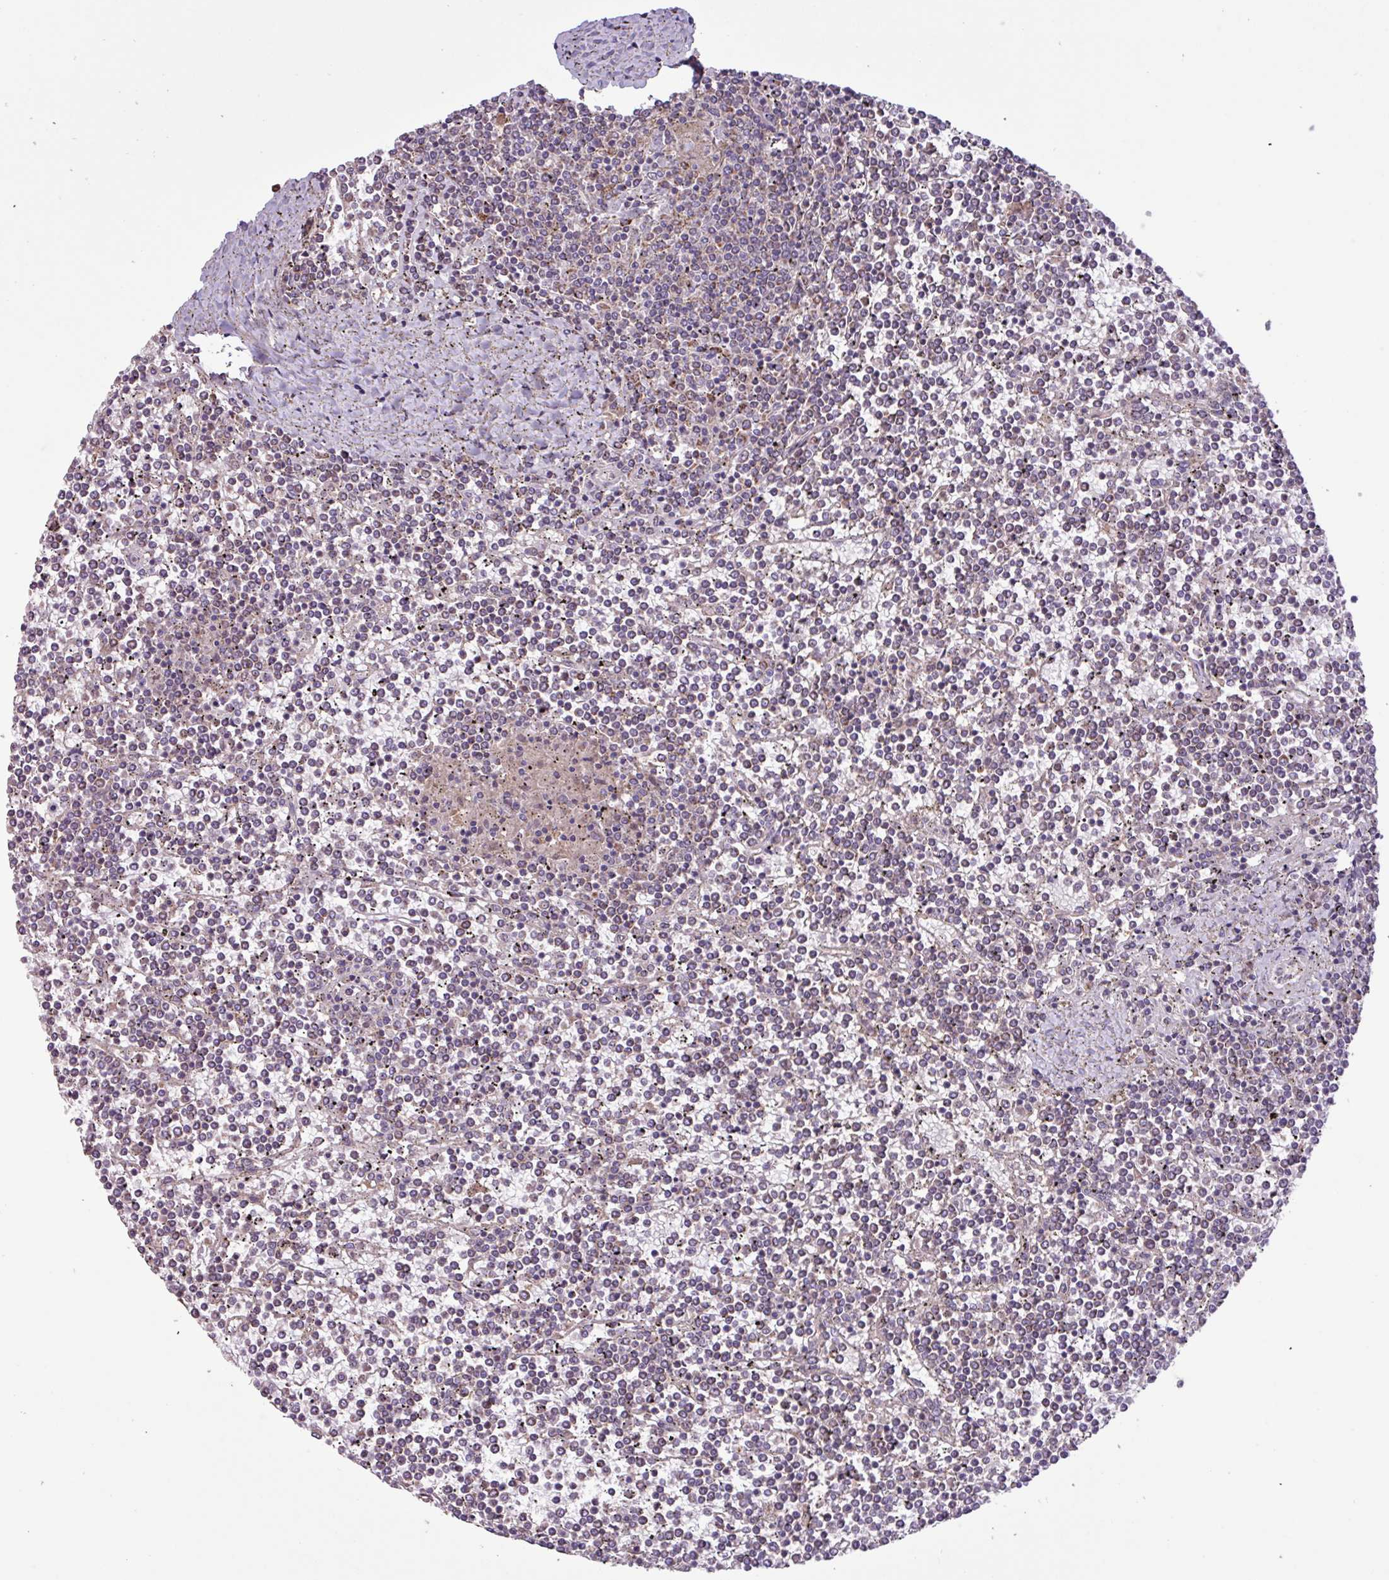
{"staining": {"intensity": "negative", "quantity": "none", "location": "none"}, "tissue": "lymphoma", "cell_type": "Tumor cells", "image_type": "cancer", "snomed": [{"axis": "morphology", "description": "Malignant lymphoma, non-Hodgkin's type, Low grade"}, {"axis": "topography", "description": "Spleen"}], "caption": "There is no significant positivity in tumor cells of lymphoma.", "gene": "L3MBTL3", "patient": {"sex": "female", "age": 19}}